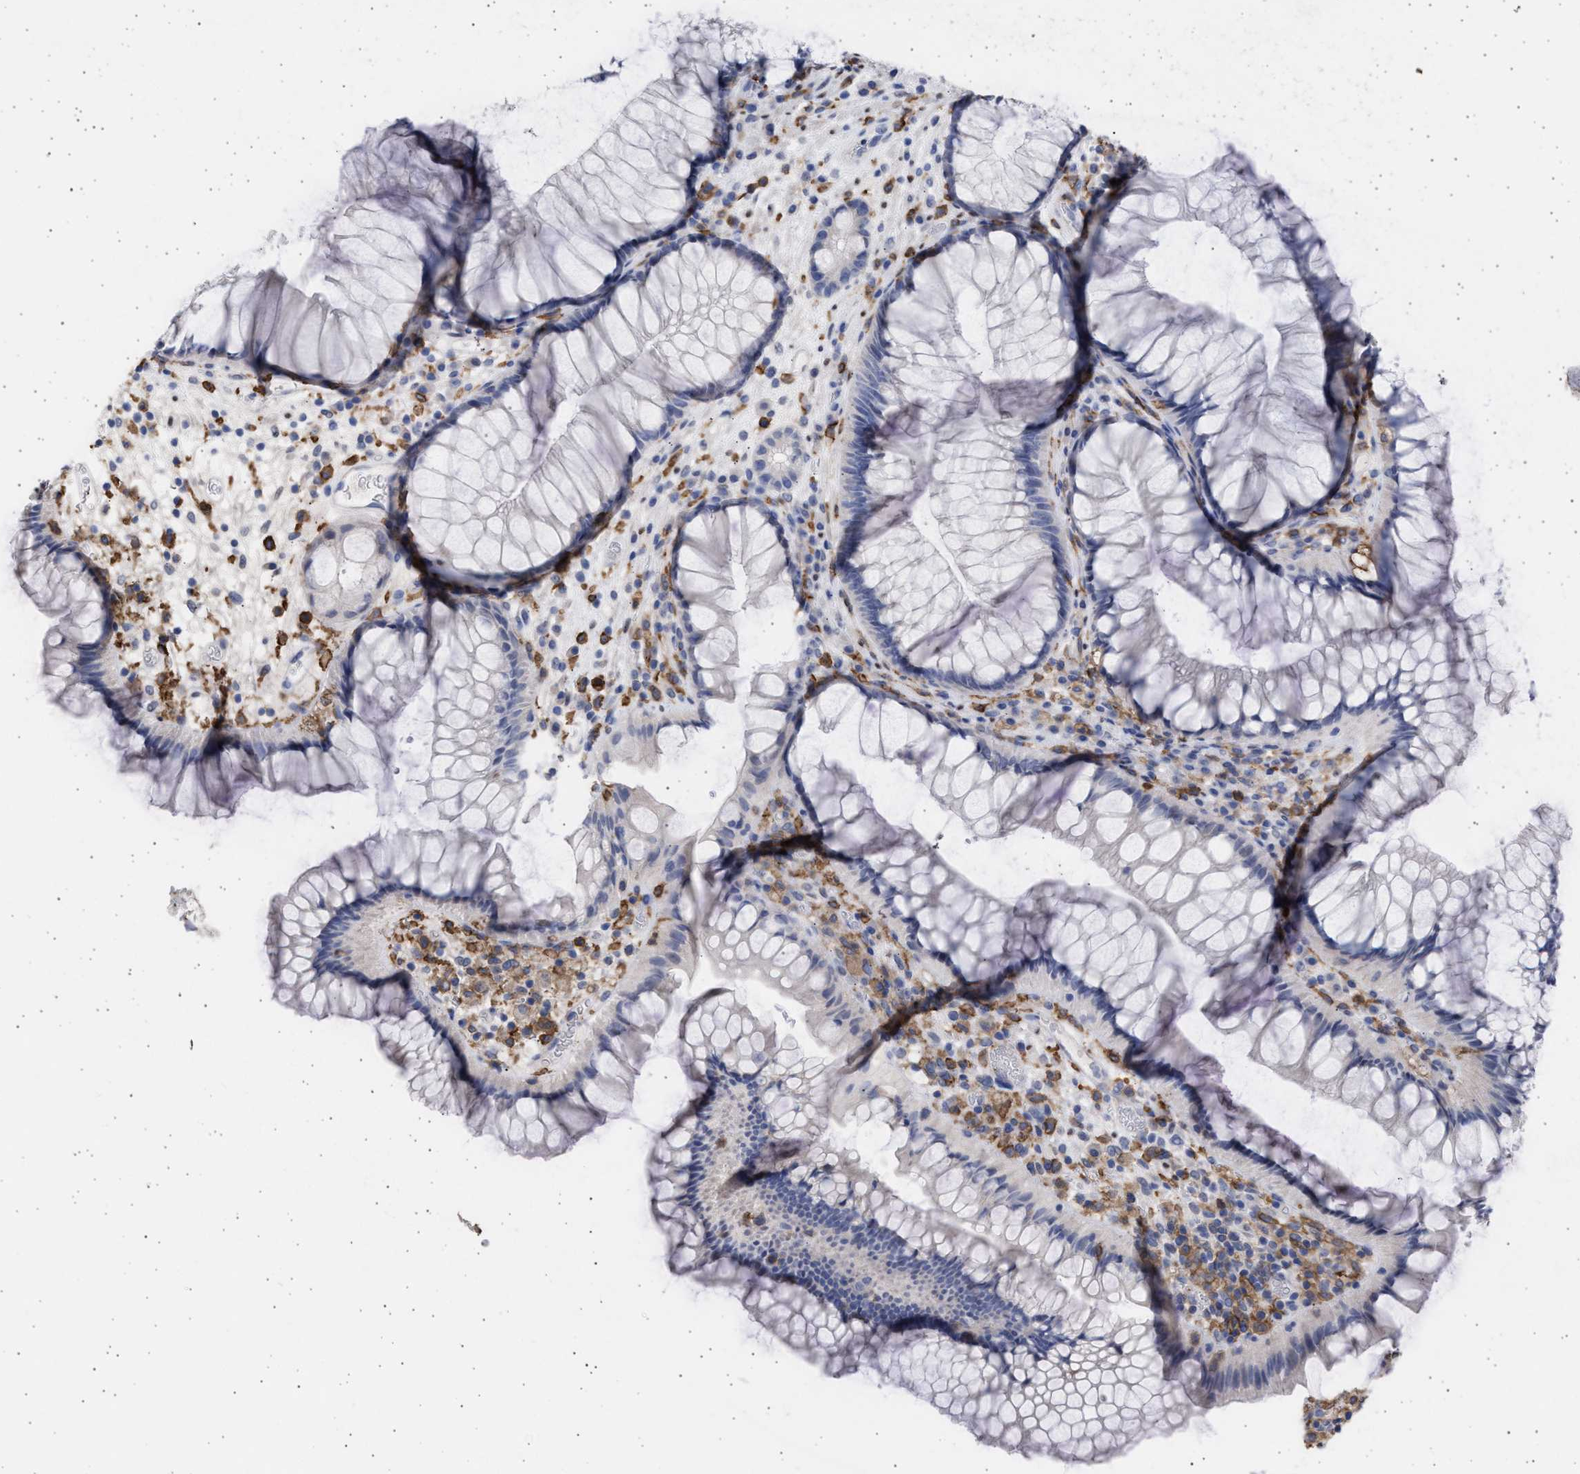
{"staining": {"intensity": "negative", "quantity": "none", "location": "none"}, "tissue": "rectum", "cell_type": "Glandular cells", "image_type": "normal", "snomed": [{"axis": "morphology", "description": "Normal tissue, NOS"}, {"axis": "topography", "description": "Rectum"}], "caption": "The photomicrograph demonstrates no significant positivity in glandular cells of rectum. (DAB (3,3'-diaminobenzidine) immunohistochemistry visualized using brightfield microscopy, high magnification).", "gene": "FCER1A", "patient": {"sex": "male", "age": 51}}